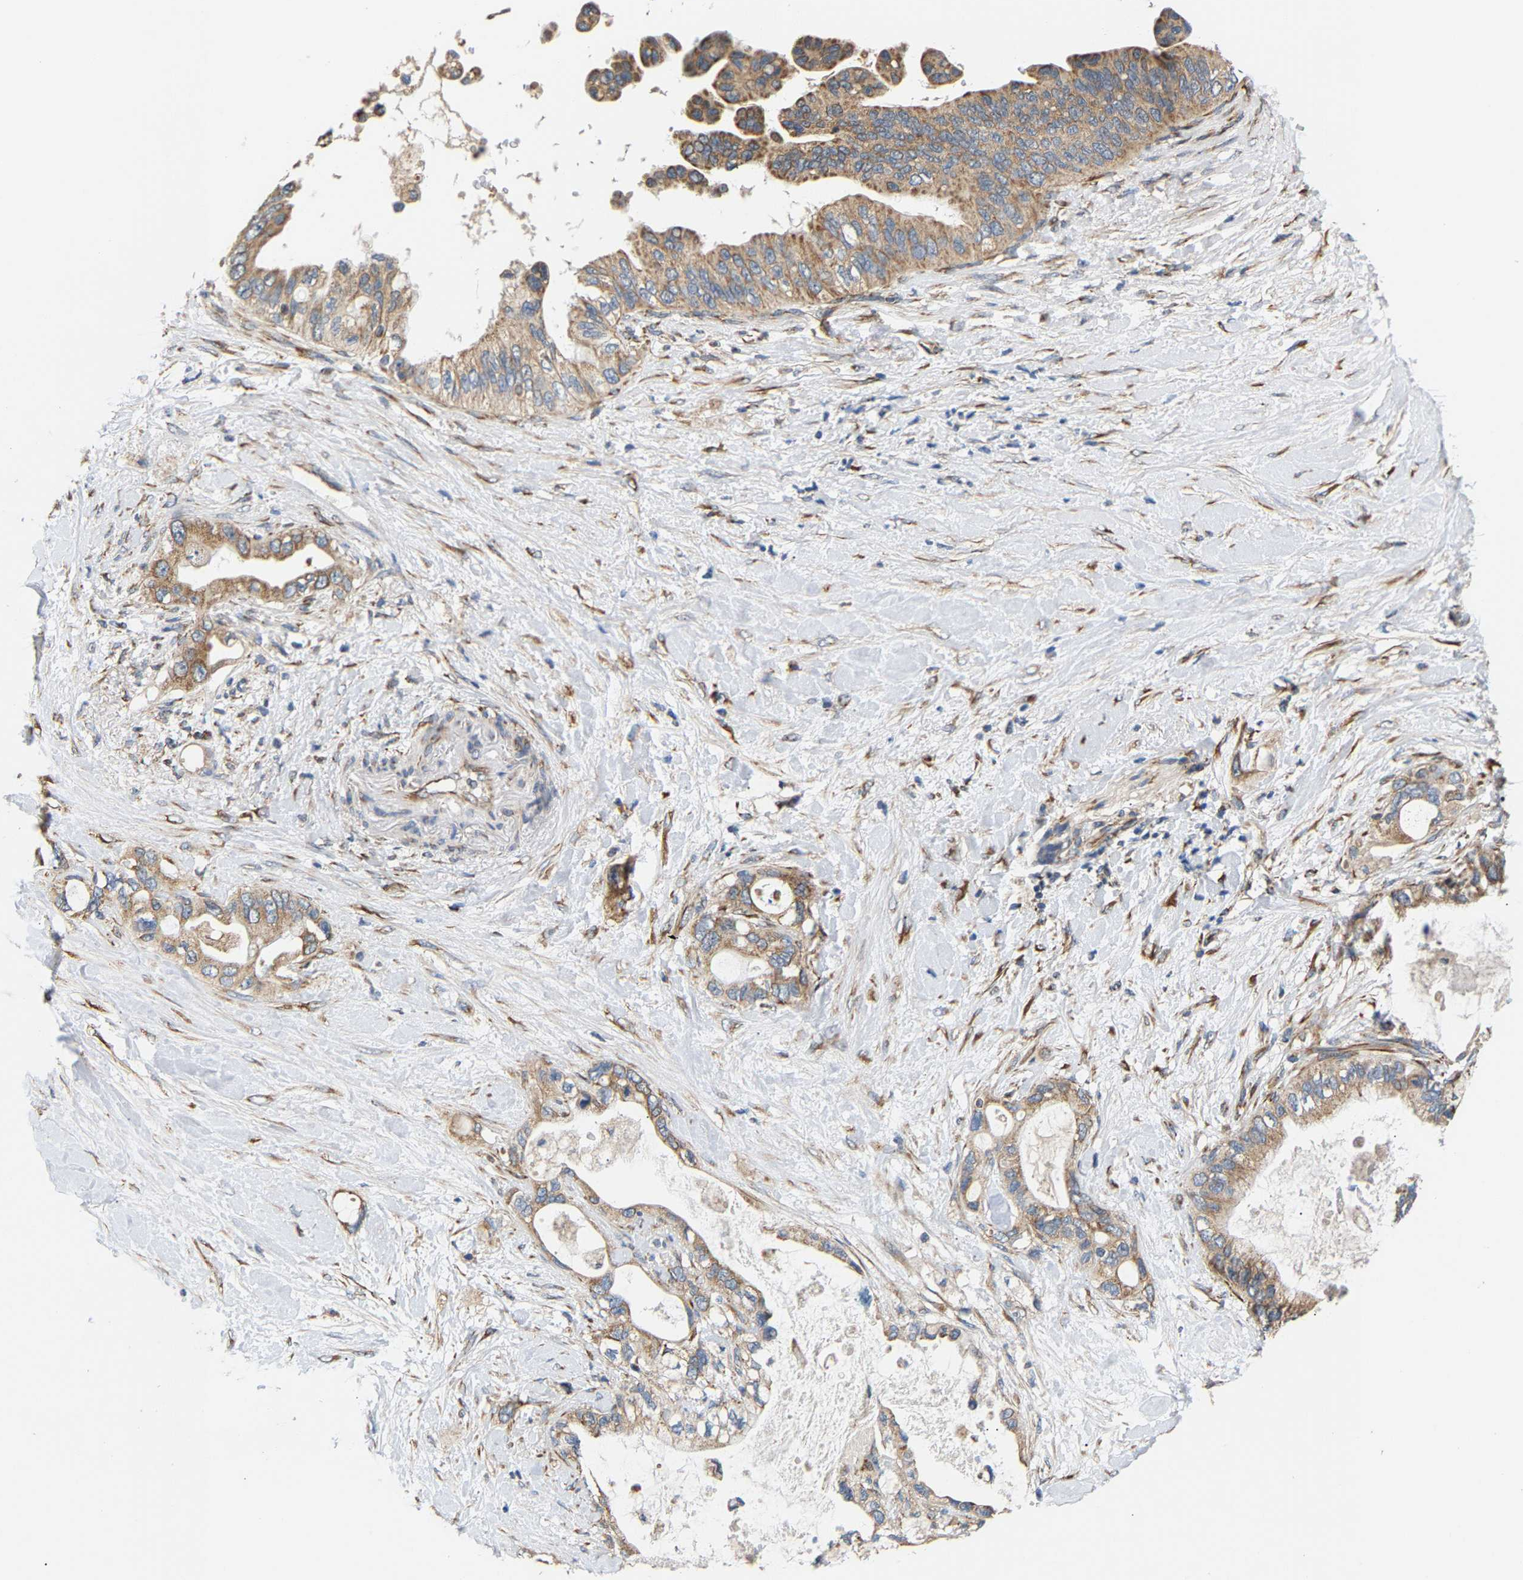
{"staining": {"intensity": "moderate", "quantity": ">75%", "location": "cytoplasmic/membranous"}, "tissue": "pancreatic cancer", "cell_type": "Tumor cells", "image_type": "cancer", "snomed": [{"axis": "morphology", "description": "Adenocarcinoma, NOS"}, {"axis": "topography", "description": "Pancreas"}], "caption": "IHC image of neoplastic tissue: adenocarcinoma (pancreatic) stained using immunohistochemistry (IHC) displays medium levels of moderate protein expression localized specifically in the cytoplasmic/membranous of tumor cells, appearing as a cytoplasmic/membranous brown color.", "gene": "TMEM168", "patient": {"sex": "female", "age": 56}}